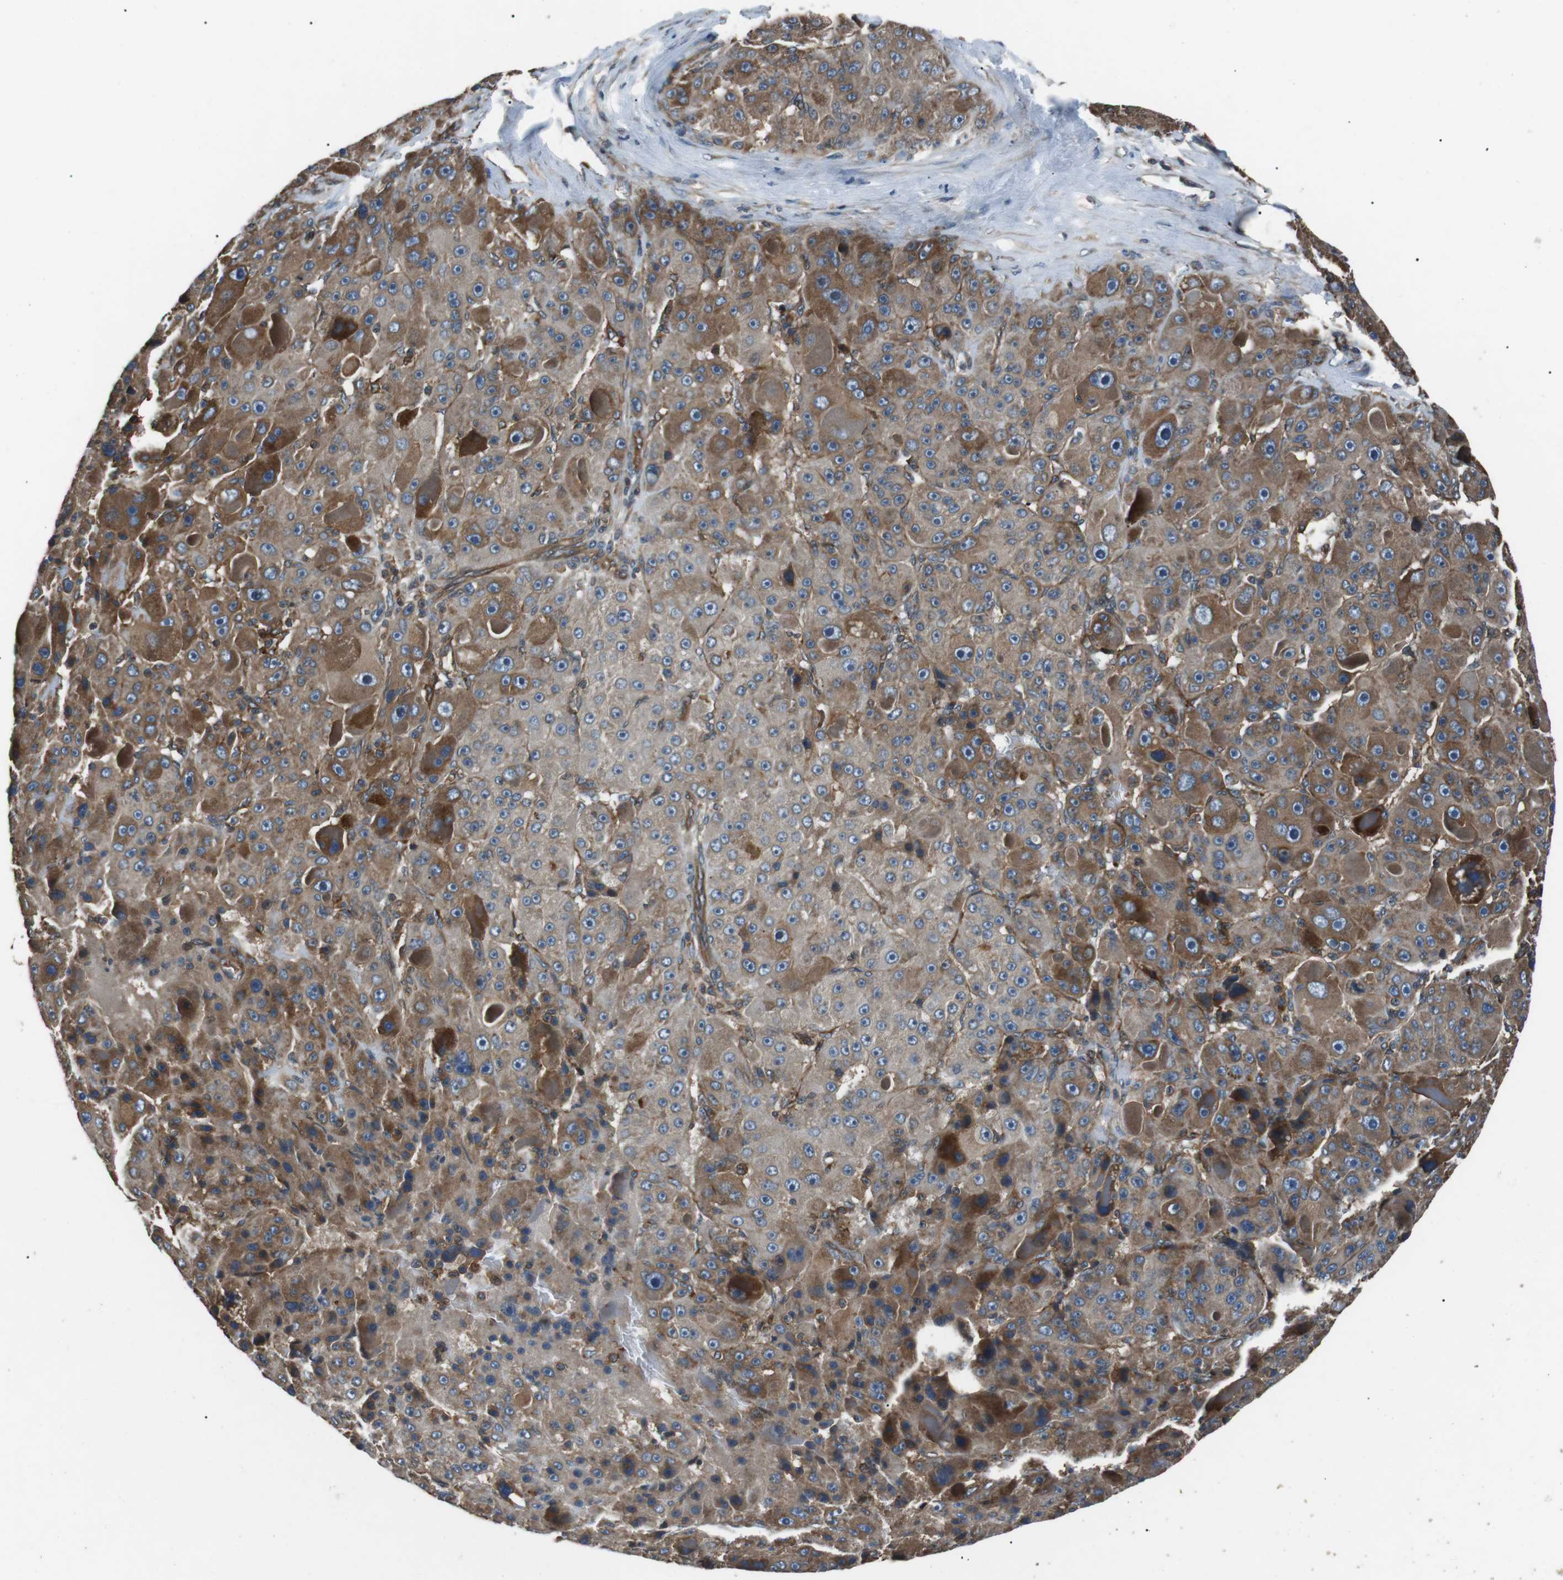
{"staining": {"intensity": "moderate", "quantity": "25%-75%", "location": "cytoplasmic/membranous"}, "tissue": "liver cancer", "cell_type": "Tumor cells", "image_type": "cancer", "snomed": [{"axis": "morphology", "description": "Carcinoma, Hepatocellular, NOS"}, {"axis": "topography", "description": "Liver"}], "caption": "About 25%-75% of tumor cells in liver cancer display moderate cytoplasmic/membranous protein positivity as visualized by brown immunohistochemical staining.", "gene": "GPR161", "patient": {"sex": "male", "age": 76}}